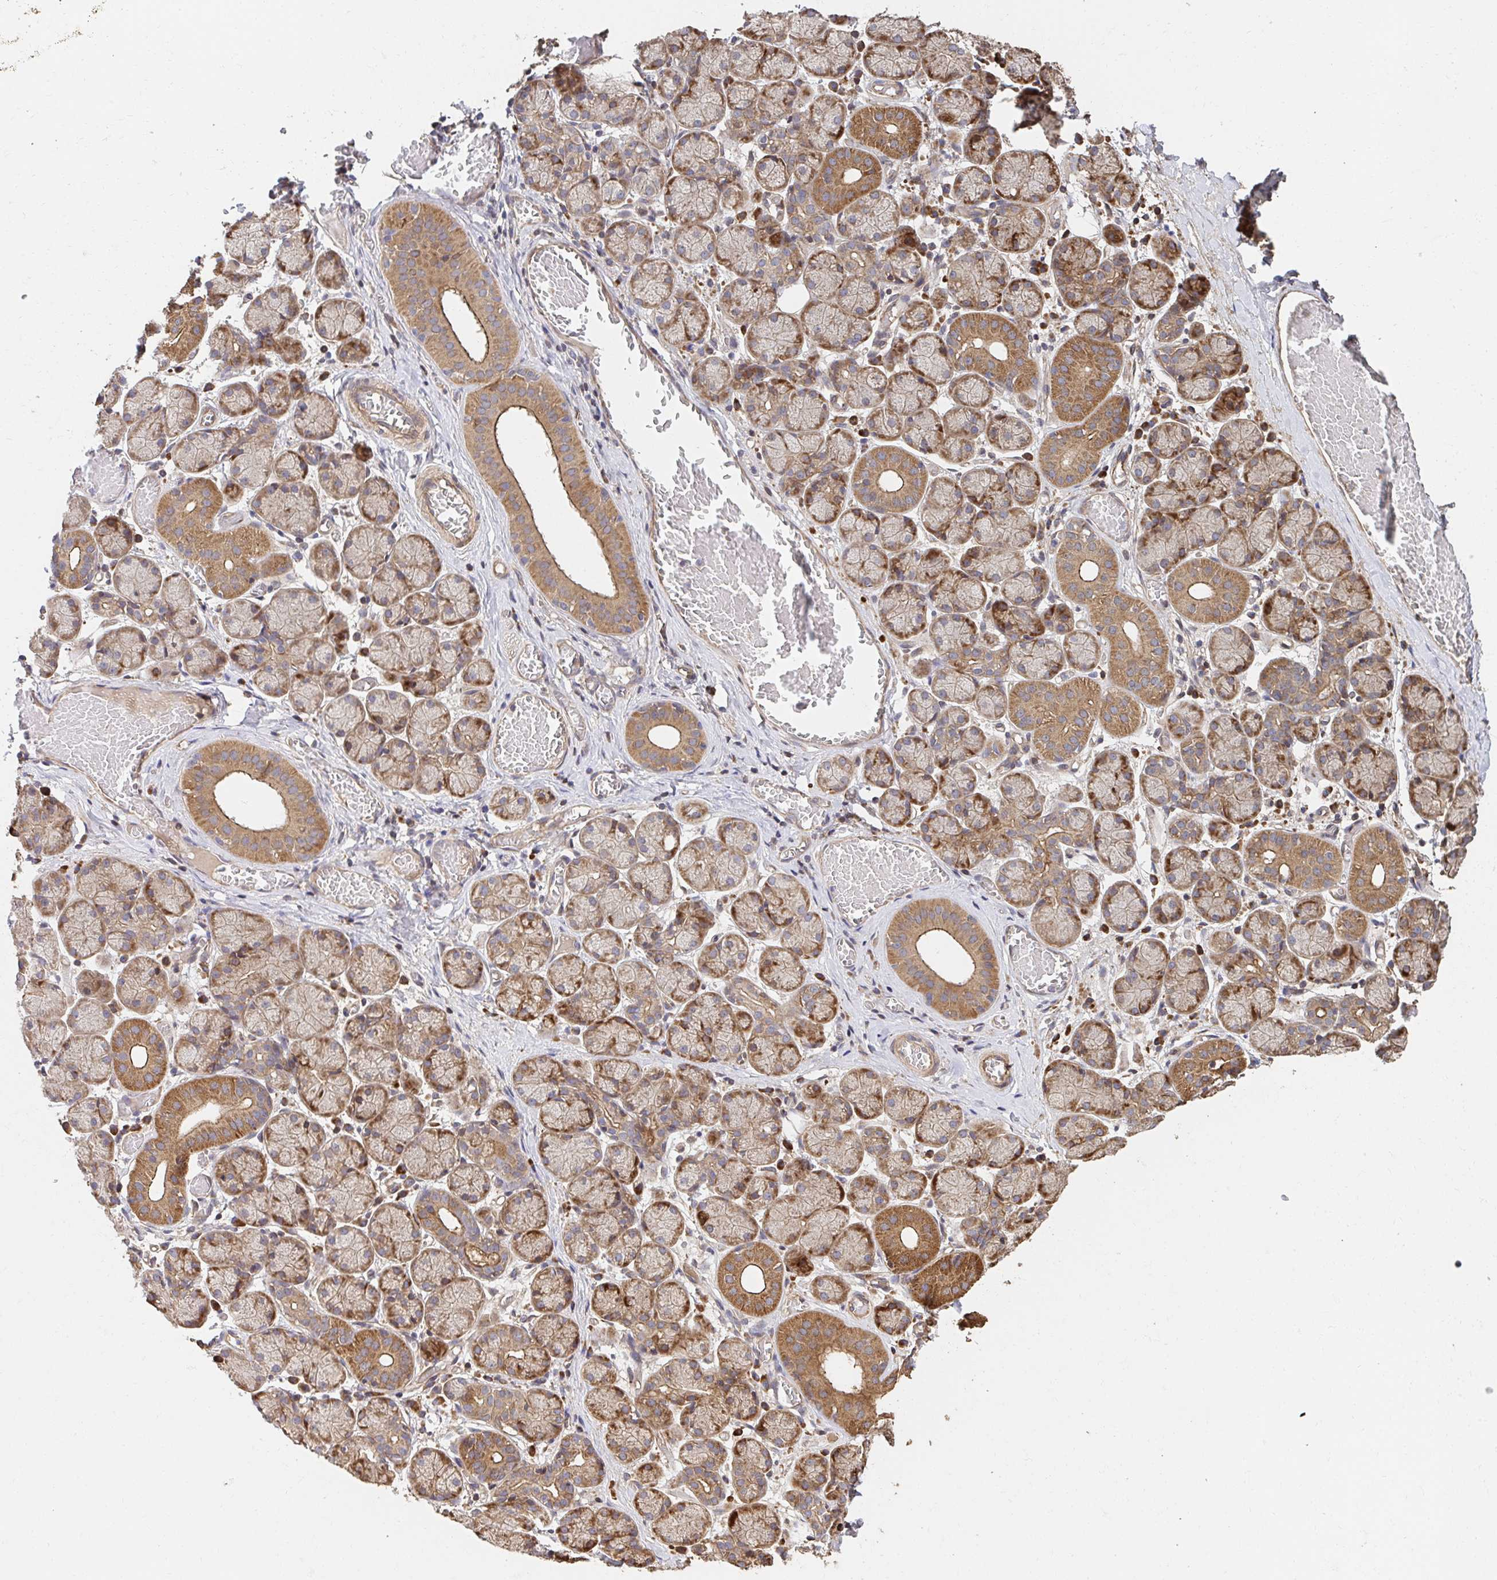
{"staining": {"intensity": "moderate", "quantity": "25%-75%", "location": "cytoplasmic/membranous"}, "tissue": "salivary gland", "cell_type": "Glandular cells", "image_type": "normal", "snomed": [{"axis": "morphology", "description": "Normal tissue, NOS"}, {"axis": "topography", "description": "Salivary gland"}], "caption": "Immunohistochemistry (IHC) of benign salivary gland reveals medium levels of moderate cytoplasmic/membranous staining in approximately 25%-75% of glandular cells.", "gene": "APBB1", "patient": {"sex": "female", "age": 24}}